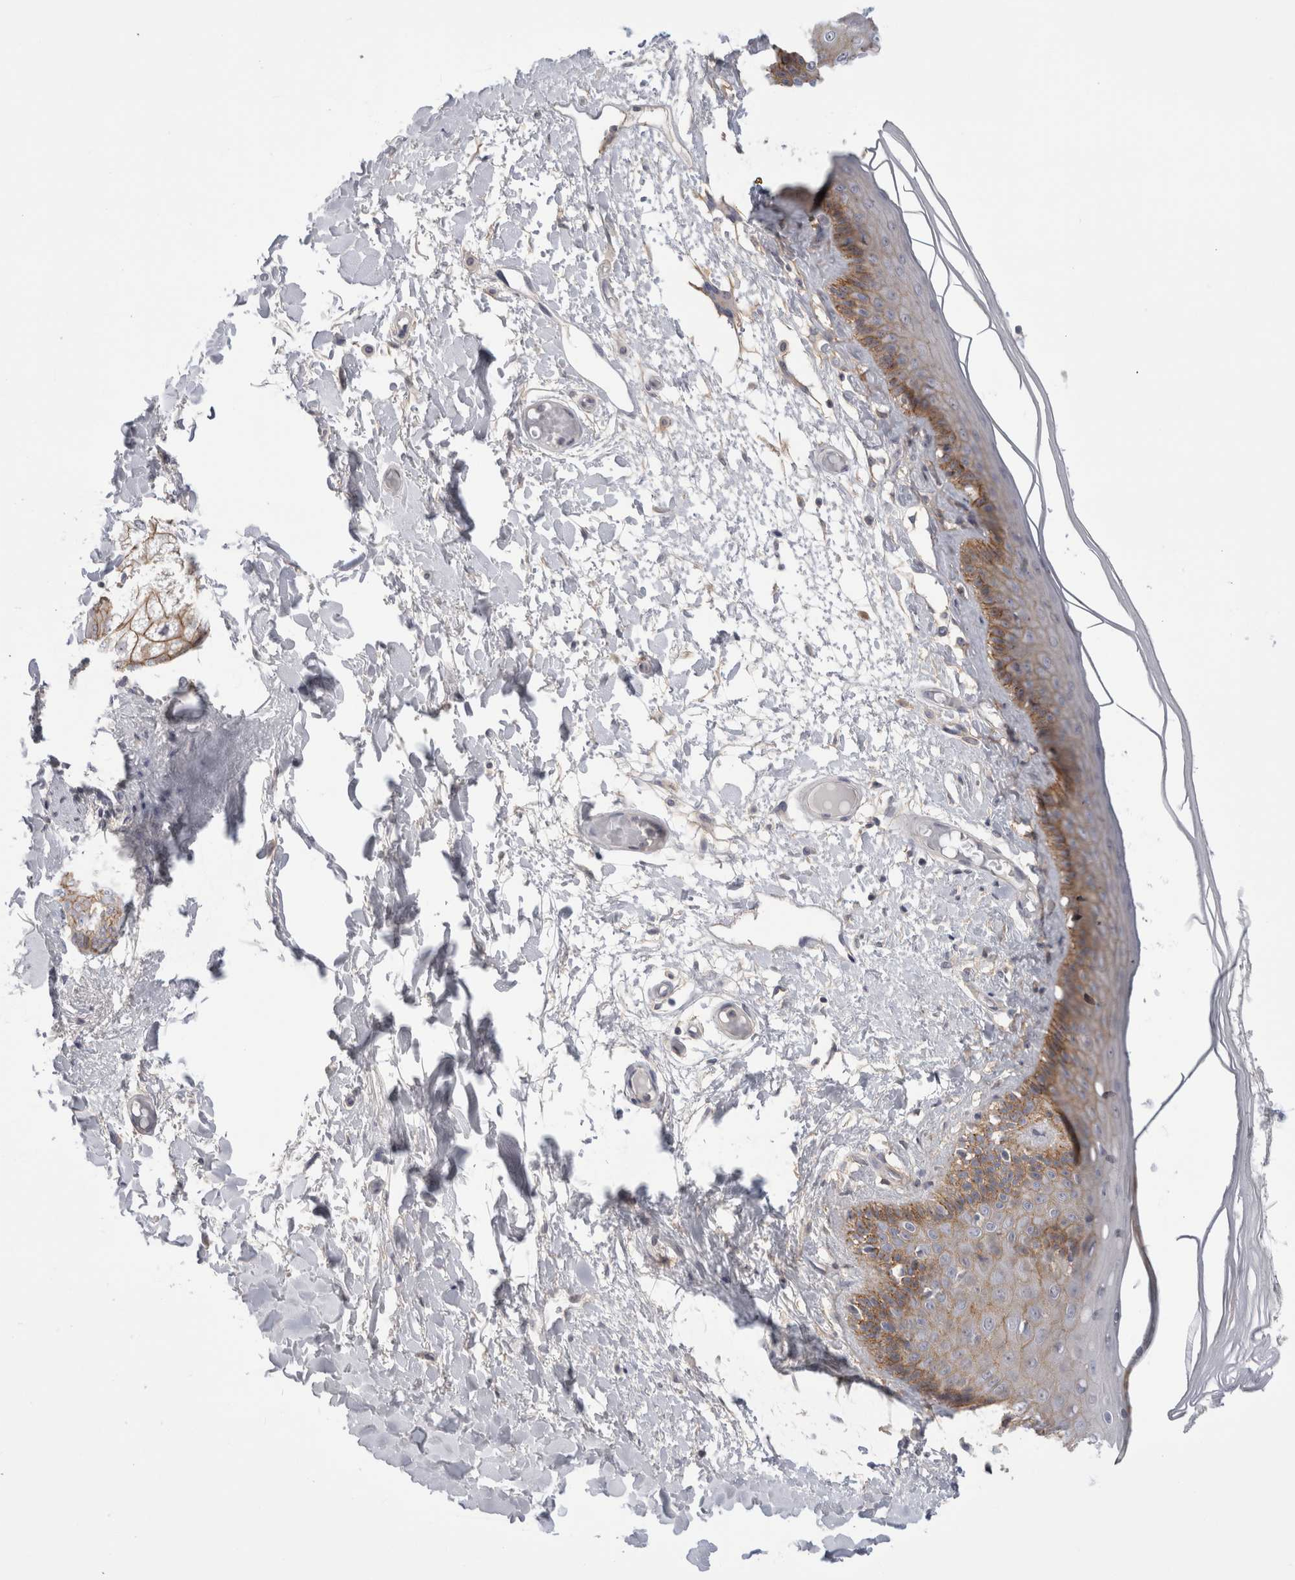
{"staining": {"intensity": "moderate", "quantity": "25%-75%", "location": "cytoplasmic/membranous"}, "tissue": "skin", "cell_type": "Epidermal cells", "image_type": "normal", "snomed": [{"axis": "morphology", "description": "Normal tissue, NOS"}, {"axis": "topography", "description": "Vulva"}], "caption": "DAB (3,3'-diaminobenzidine) immunohistochemical staining of benign skin displays moderate cytoplasmic/membranous protein staining in about 25%-75% of epidermal cells.", "gene": "VANGL1", "patient": {"sex": "female", "age": 73}}